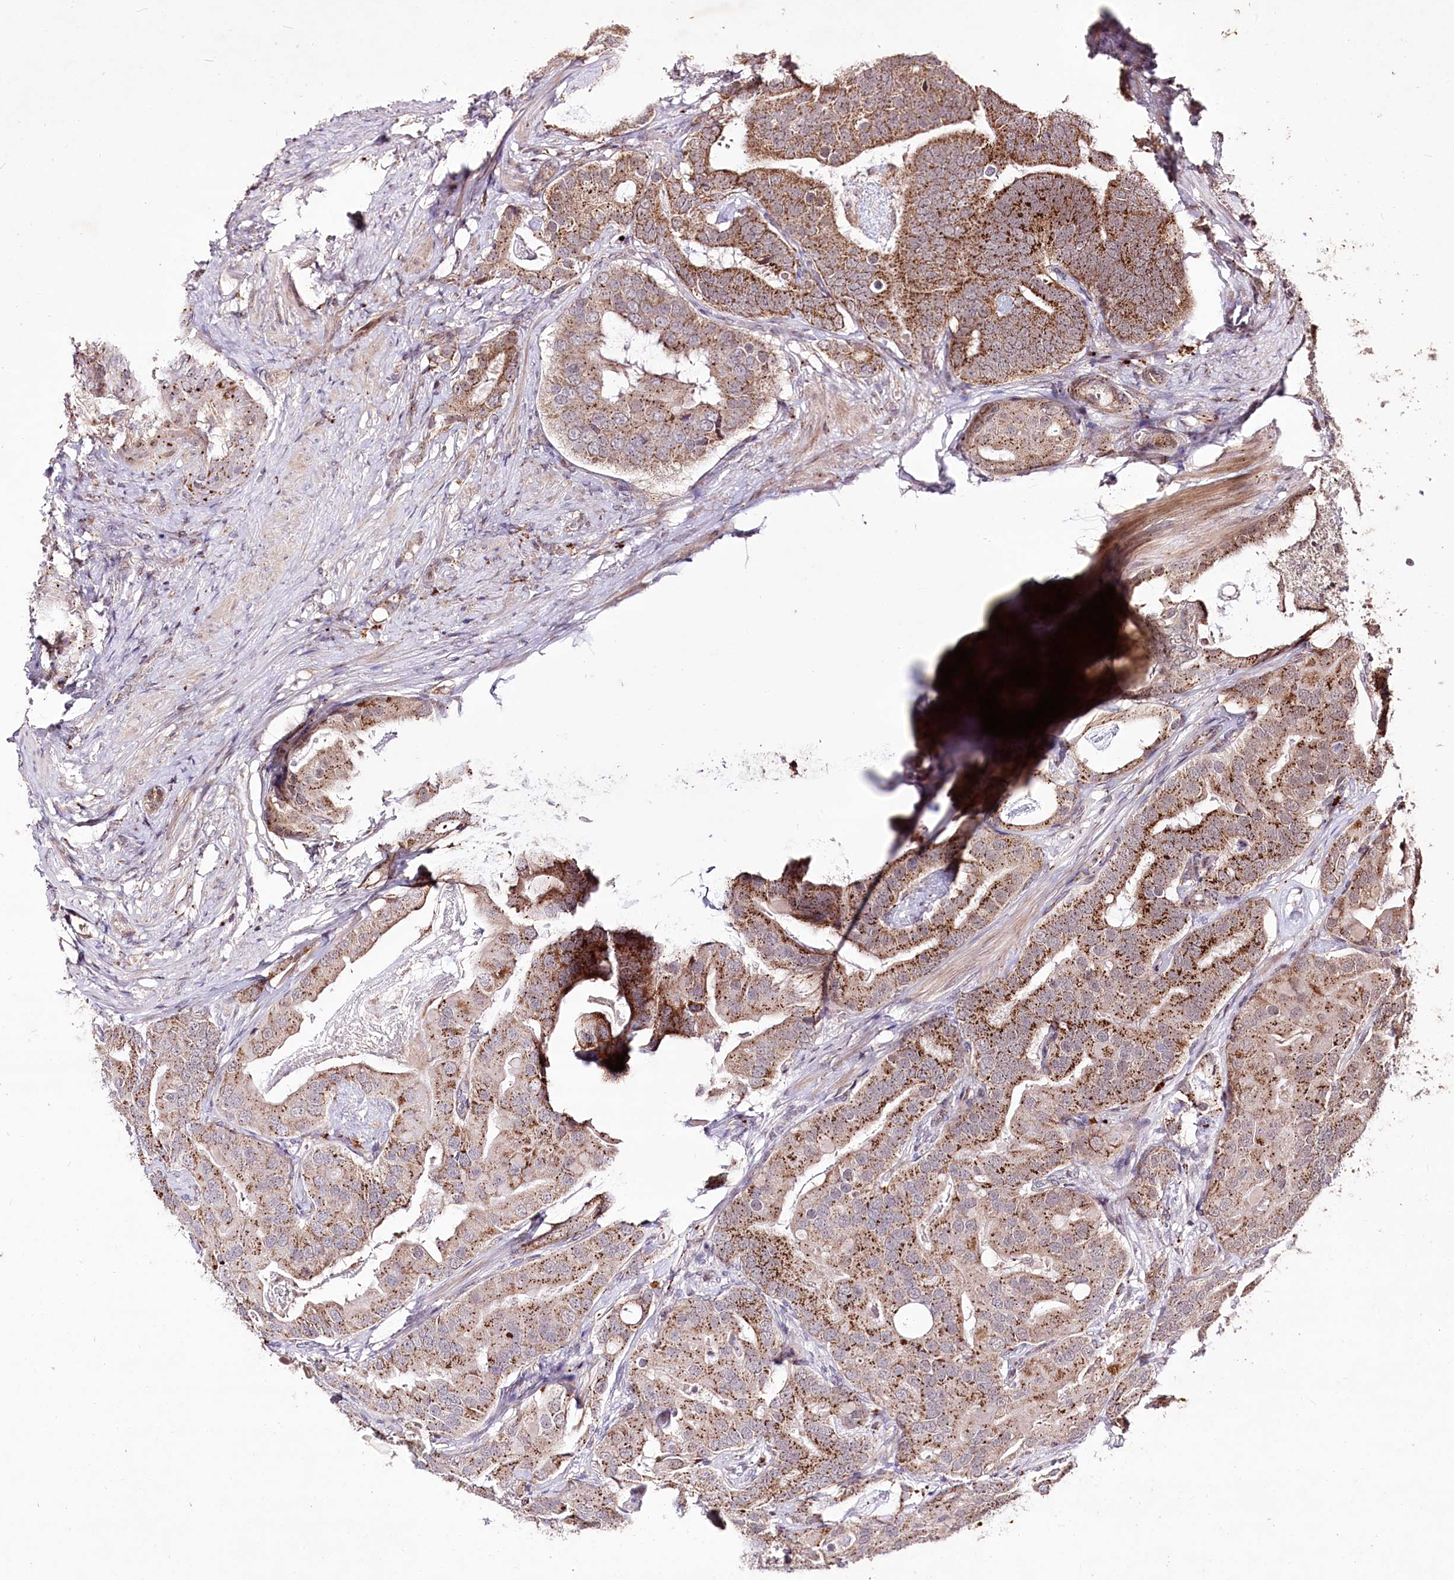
{"staining": {"intensity": "moderate", "quantity": ">75%", "location": "cytoplasmic/membranous"}, "tissue": "prostate cancer", "cell_type": "Tumor cells", "image_type": "cancer", "snomed": [{"axis": "morphology", "description": "Adenocarcinoma, Low grade"}, {"axis": "topography", "description": "Prostate"}], "caption": "Tumor cells demonstrate medium levels of moderate cytoplasmic/membranous expression in approximately >75% of cells in prostate cancer.", "gene": "CARD19", "patient": {"sex": "male", "age": 71}}